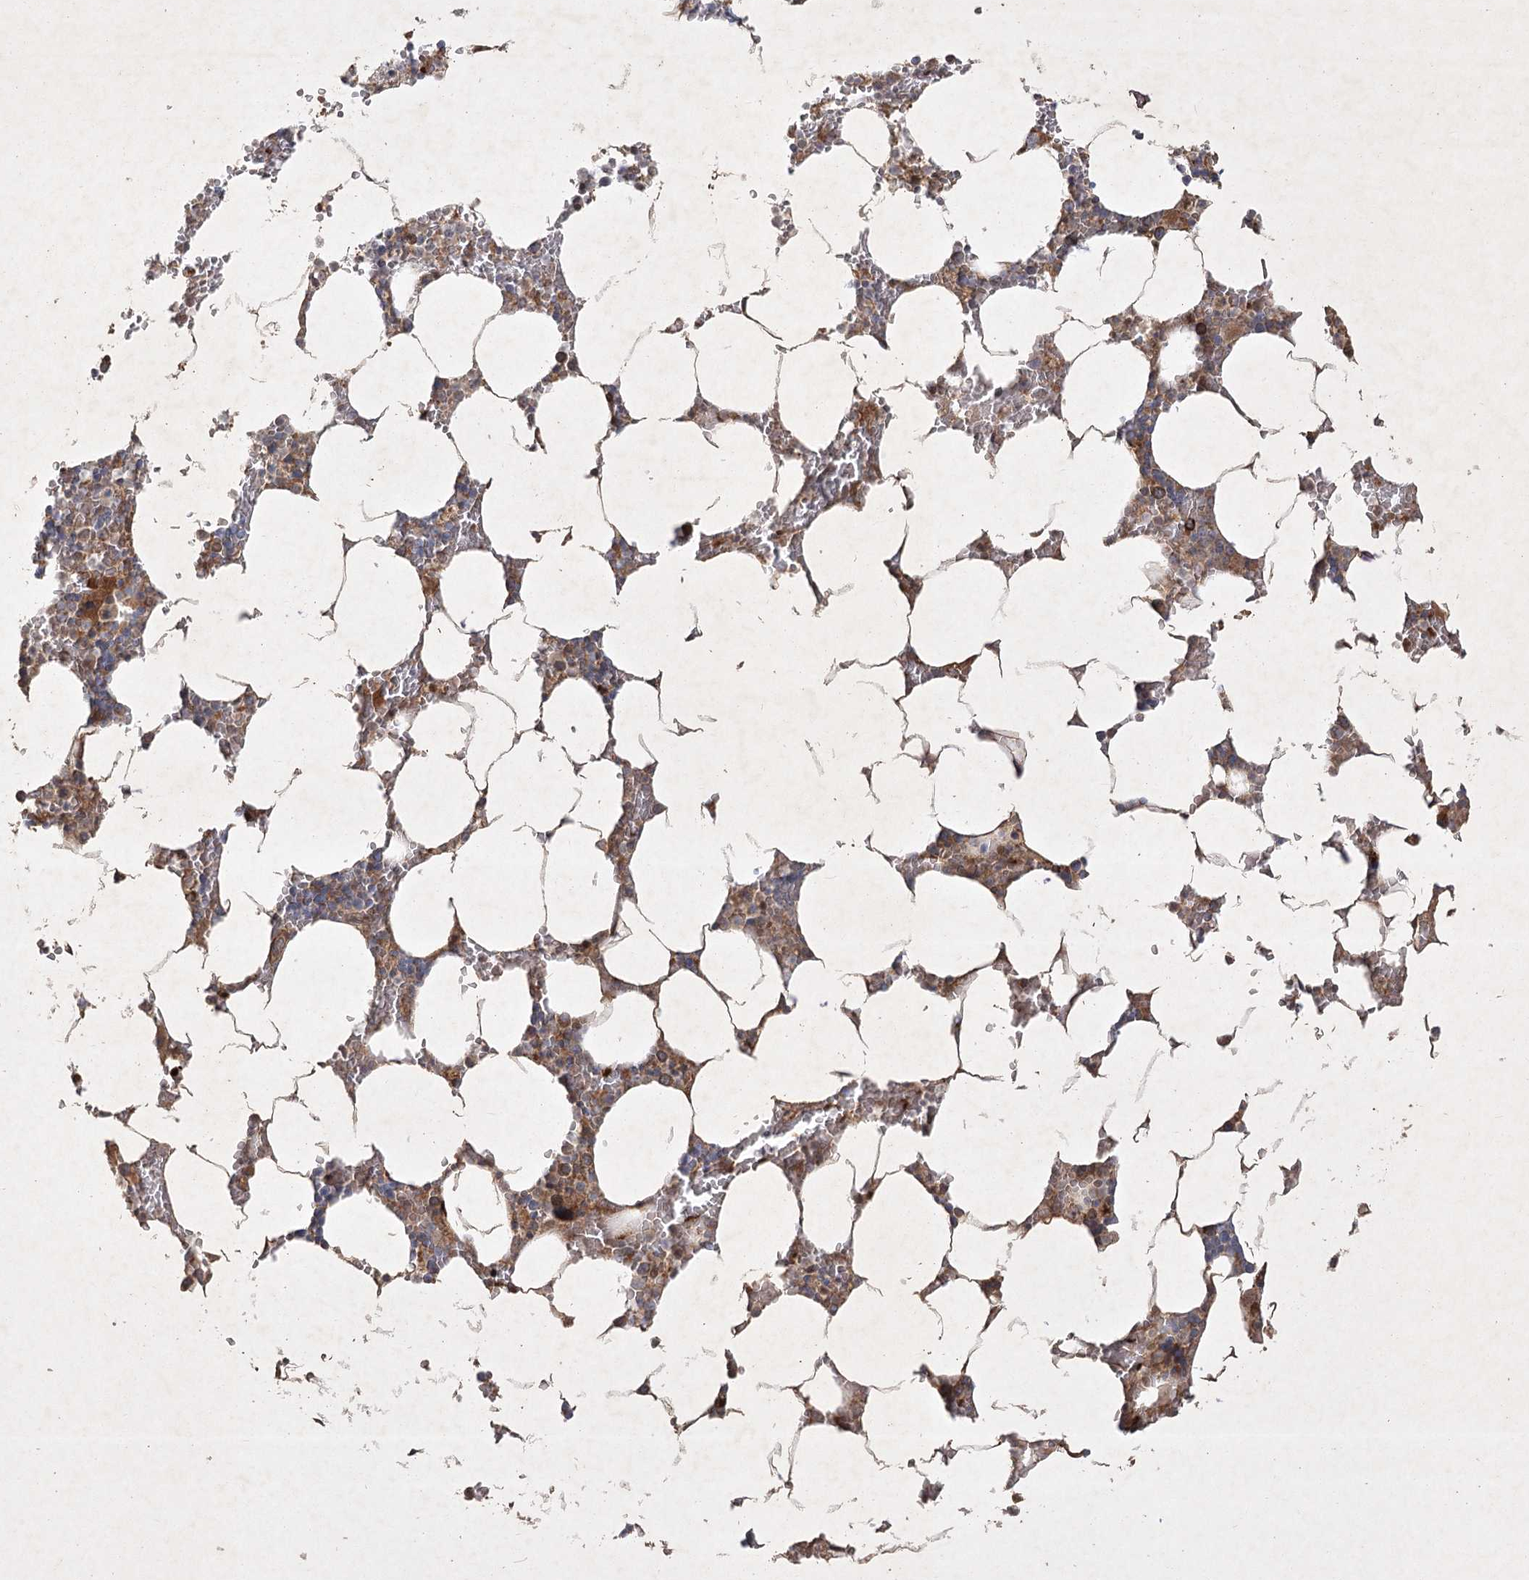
{"staining": {"intensity": "moderate", "quantity": ">75%", "location": "cytoplasmic/membranous"}, "tissue": "bone marrow", "cell_type": "Hematopoietic cells", "image_type": "normal", "snomed": [{"axis": "morphology", "description": "Normal tissue, NOS"}, {"axis": "topography", "description": "Bone marrow"}], "caption": "Benign bone marrow was stained to show a protein in brown. There is medium levels of moderate cytoplasmic/membranous positivity in about >75% of hematopoietic cells.", "gene": "KBTBD4", "patient": {"sex": "male", "age": 70}}